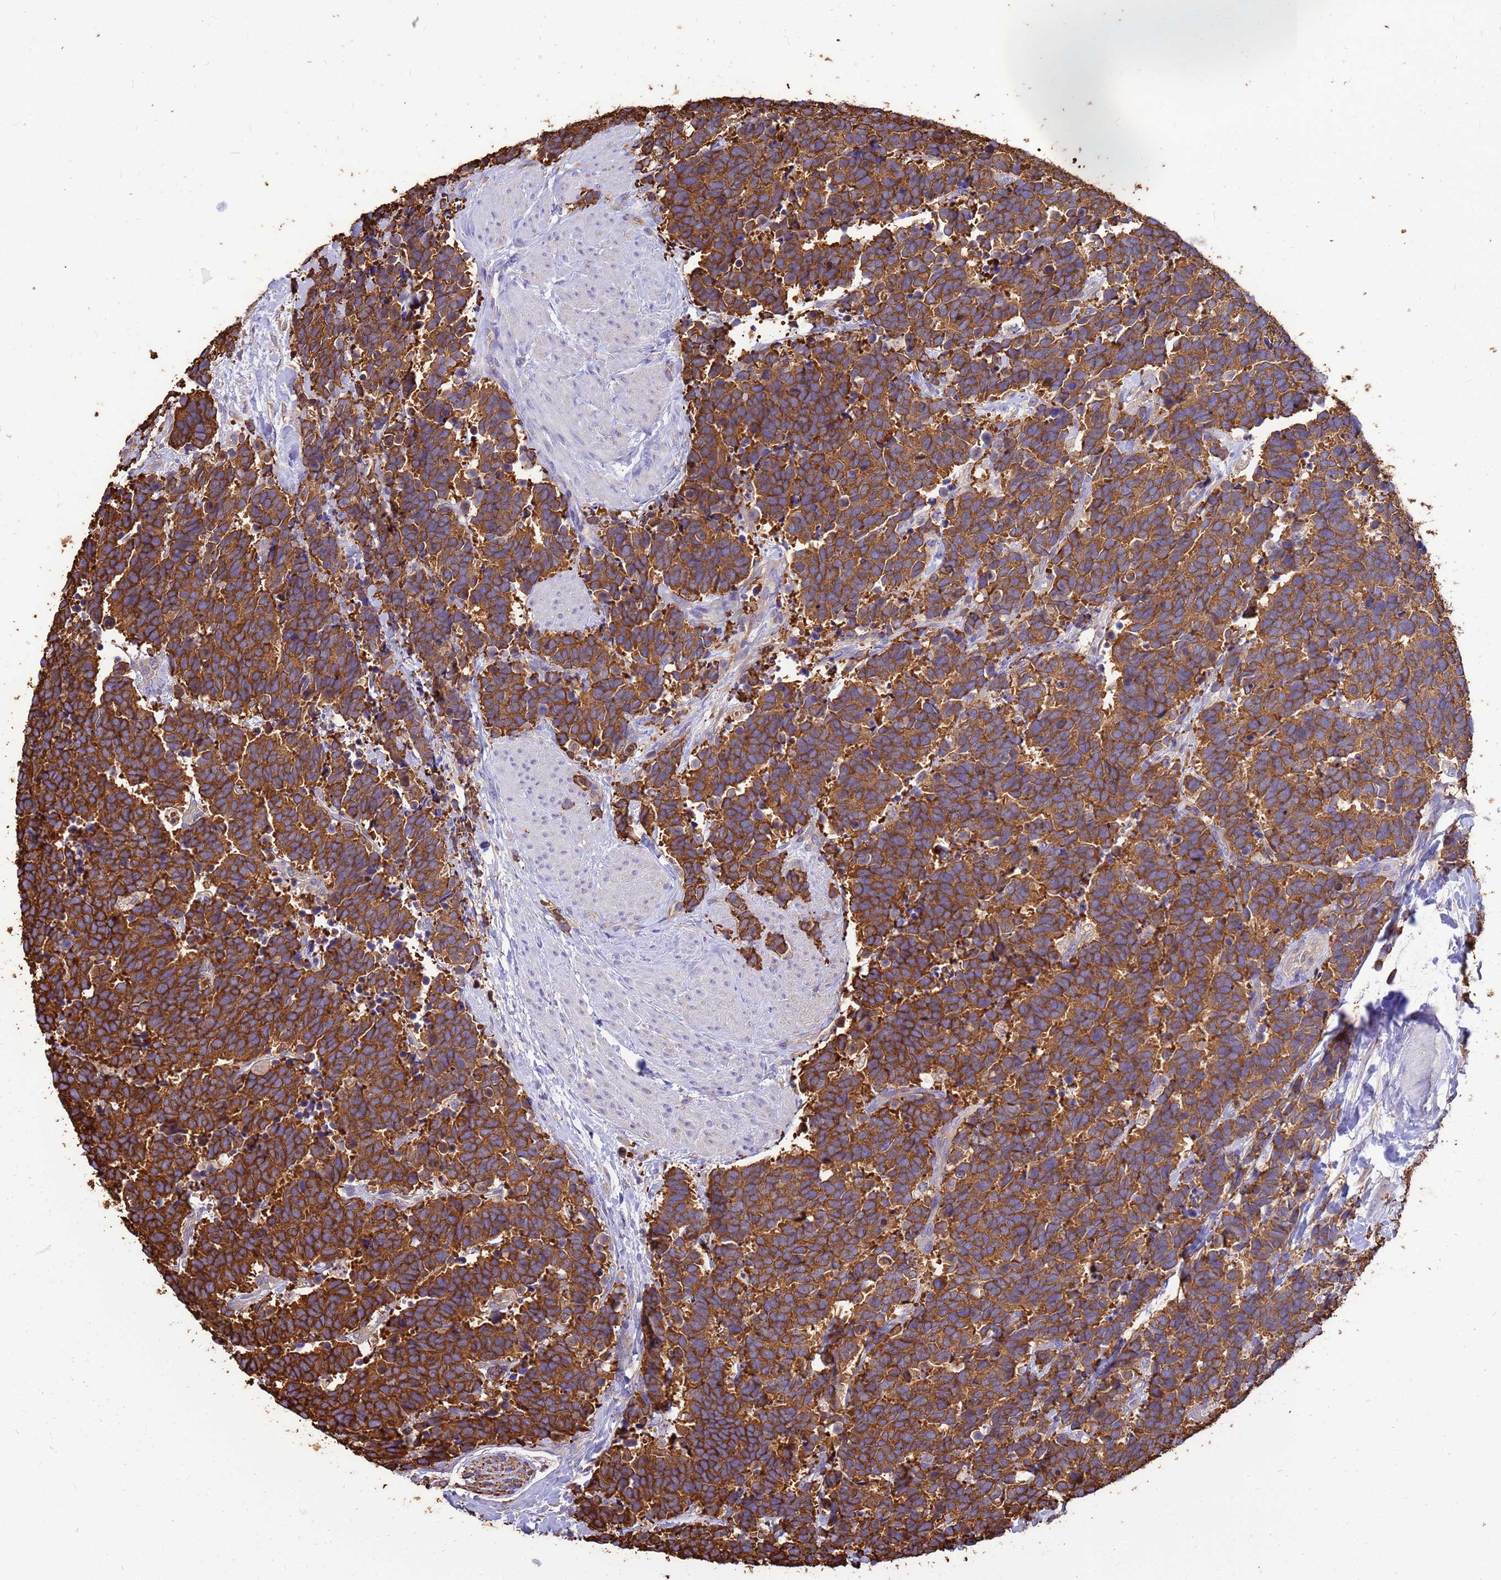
{"staining": {"intensity": "strong", "quantity": ">75%", "location": "cytoplasmic/membranous"}, "tissue": "carcinoid", "cell_type": "Tumor cells", "image_type": "cancer", "snomed": [{"axis": "morphology", "description": "Carcinoma, NOS"}, {"axis": "morphology", "description": "Carcinoid, malignant, NOS"}, {"axis": "topography", "description": "Prostate"}], "caption": "Carcinoid tissue exhibits strong cytoplasmic/membranous expression in approximately >75% of tumor cells", "gene": "TUBB1", "patient": {"sex": "male", "age": 57}}